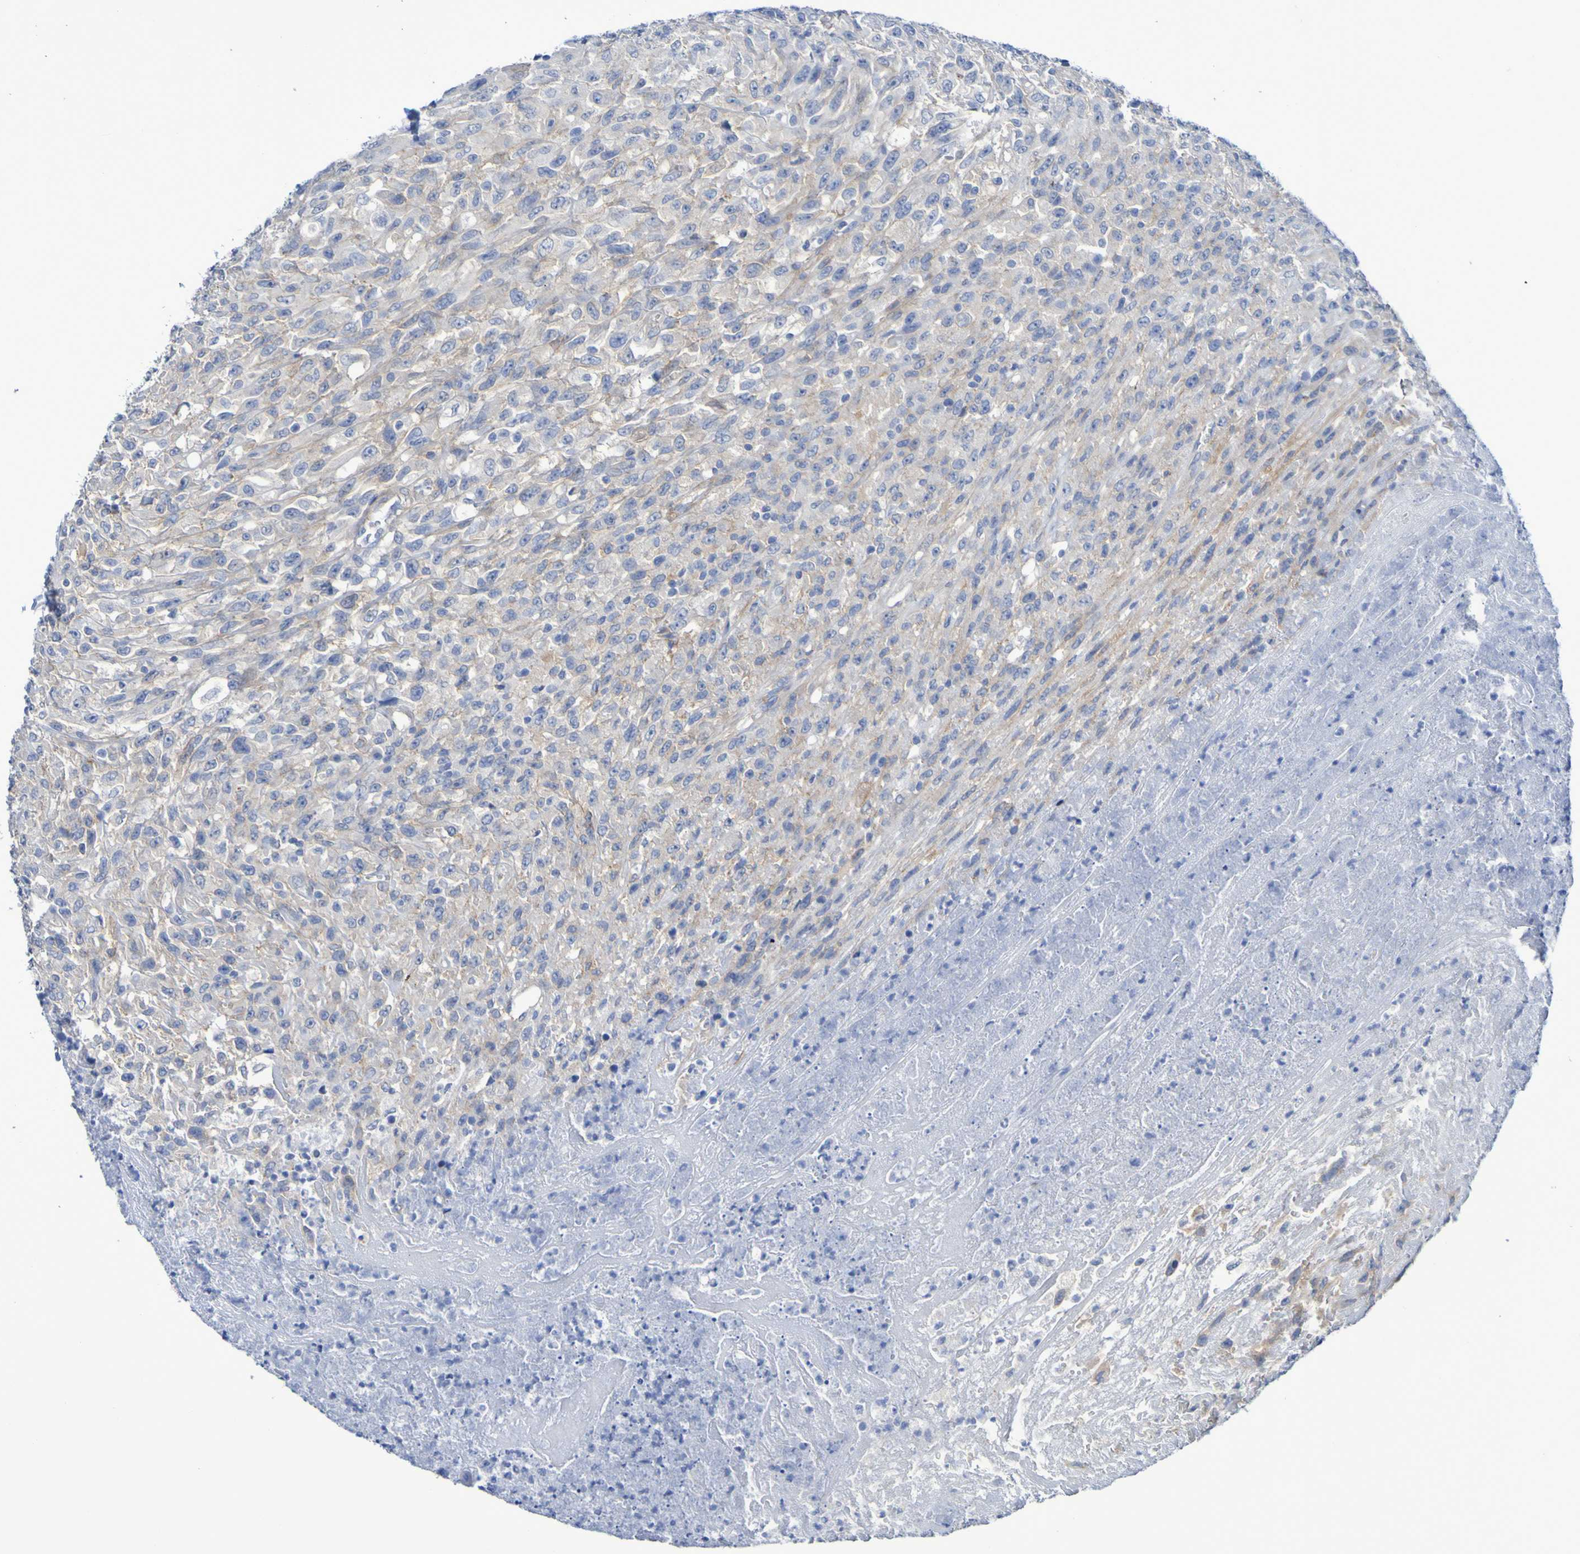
{"staining": {"intensity": "weak", "quantity": "25%-75%", "location": "cytoplasmic/membranous"}, "tissue": "urothelial cancer", "cell_type": "Tumor cells", "image_type": "cancer", "snomed": [{"axis": "morphology", "description": "Urothelial carcinoma, High grade"}, {"axis": "topography", "description": "Urinary bladder"}], "caption": "An IHC image of tumor tissue is shown. Protein staining in brown highlights weak cytoplasmic/membranous positivity in urothelial carcinoma (high-grade) within tumor cells. (Brightfield microscopy of DAB IHC at high magnification).", "gene": "LPP", "patient": {"sex": "male", "age": 66}}